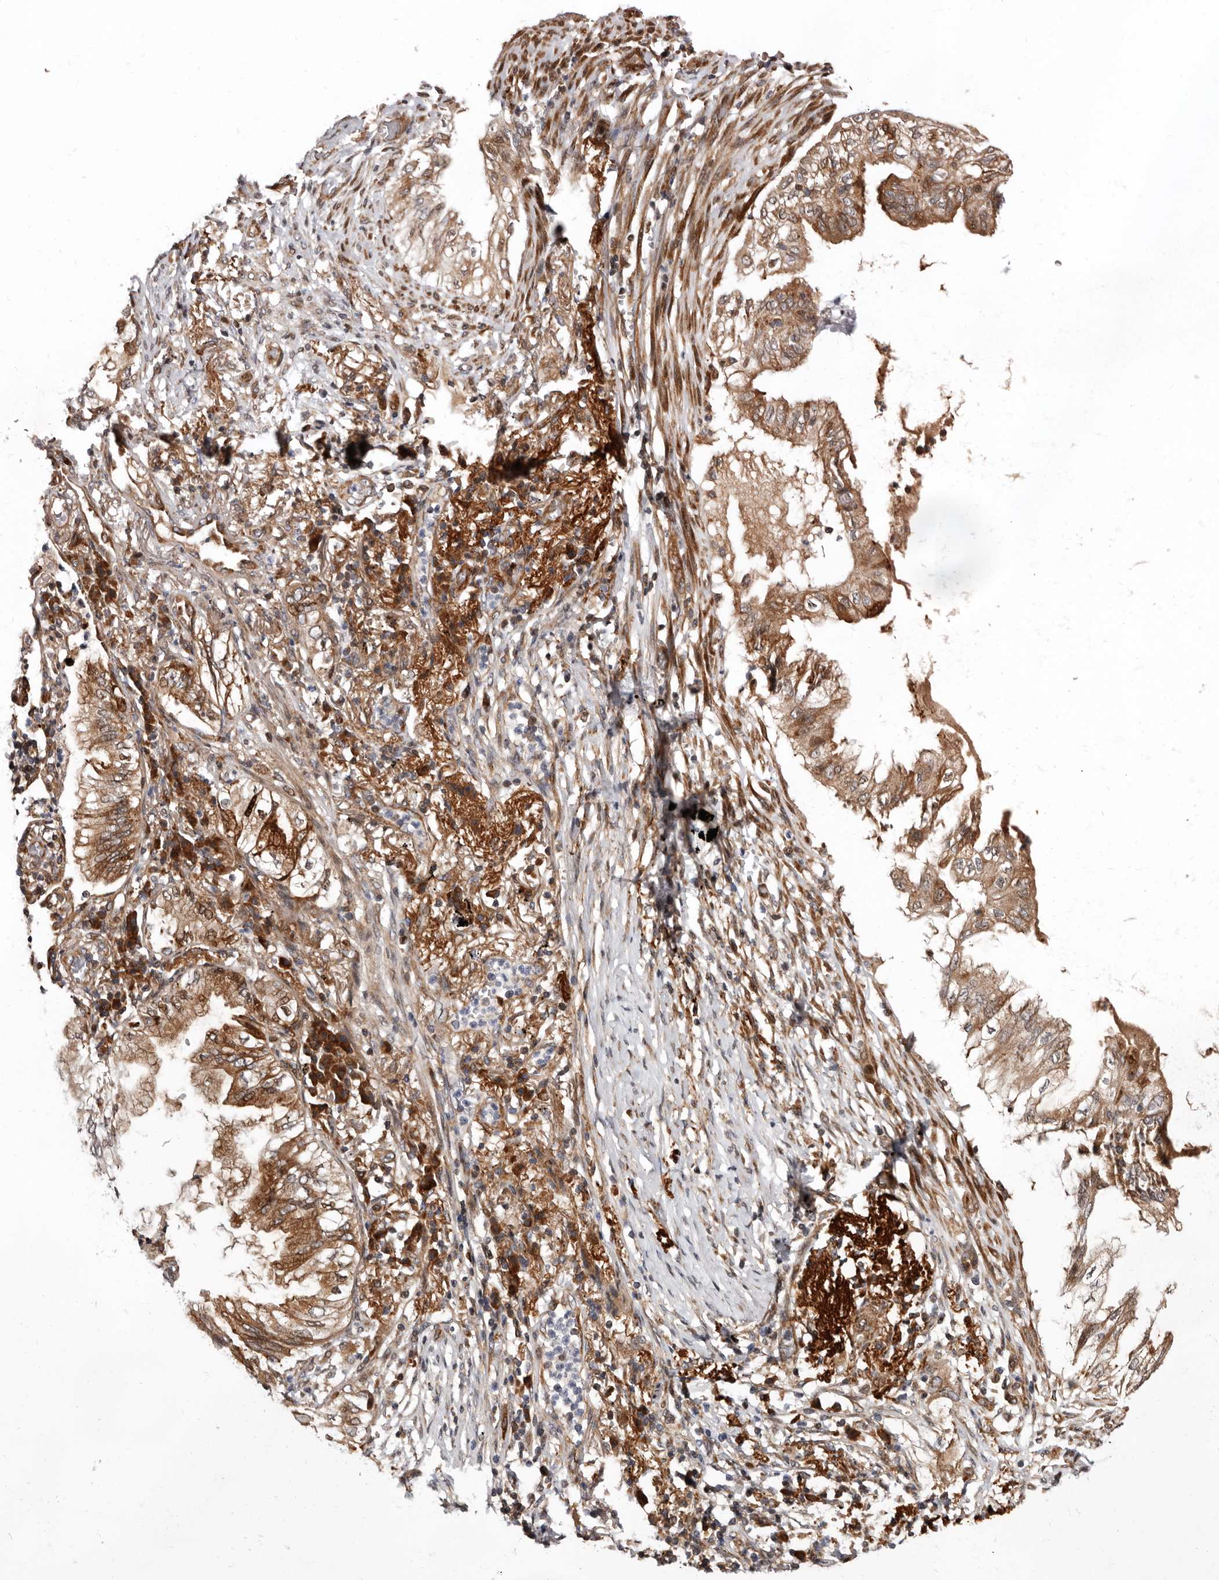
{"staining": {"intensity": "moderate", "quantity": ">75%", "location": "cytoplasmic/membranous"}, "tissue": "lung cancer", "cell_type": "Tumor cells", "image_type": "cancer", "snomed": [{"axis": "morphology", "description": "Adenocarcinoma, NOS"}, {"axis": "topography", "description": "Lung"}], "caption": "DAB immunohistochemical staining of human lung cancer (adenocarcinoma) reveals moderate cytoplasmic/membranous protein staining in approximately >75% of tumor cells.", "gene": "WEE2", "patient": {"sex": "female", "age": 70}}